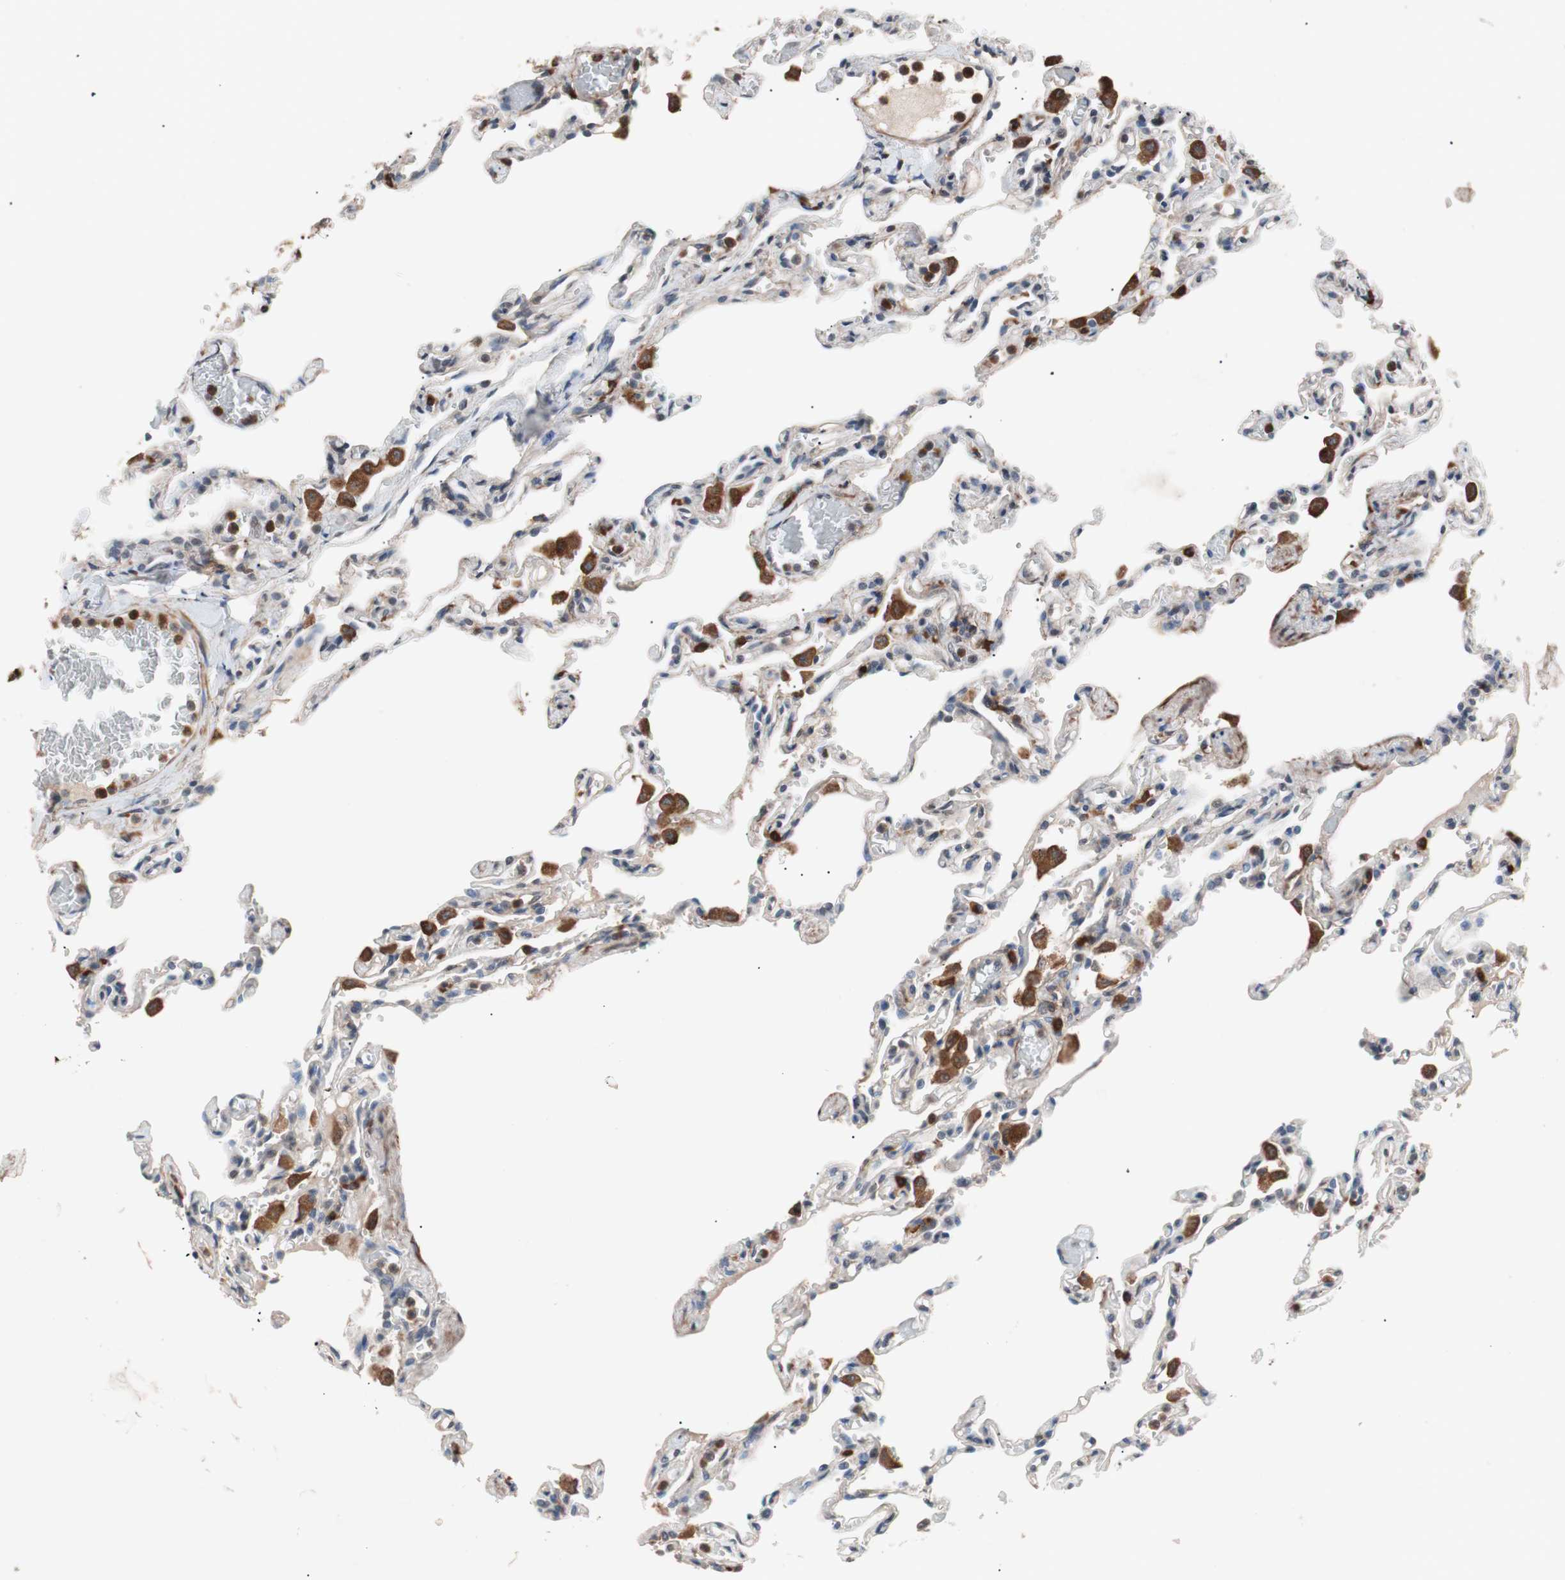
{"staining": {"intensity": "weak", "quantity": "<25%", "location": "cytoplasmic/membranous"}, "tissue": "lung", "cell_type": "Alveolar cells", "image_type": "normal", "snomed": [{"axis": "morphology", "description": "Normal tissue, NOS"}, {"axis": "topography", "description": "Lung"}], "caption": "Immunohistochemistry of benign lung reveals no positivity in alveolar cells.", "gene": "LITAF", "patient": {"sex": "male", "age": 21}}